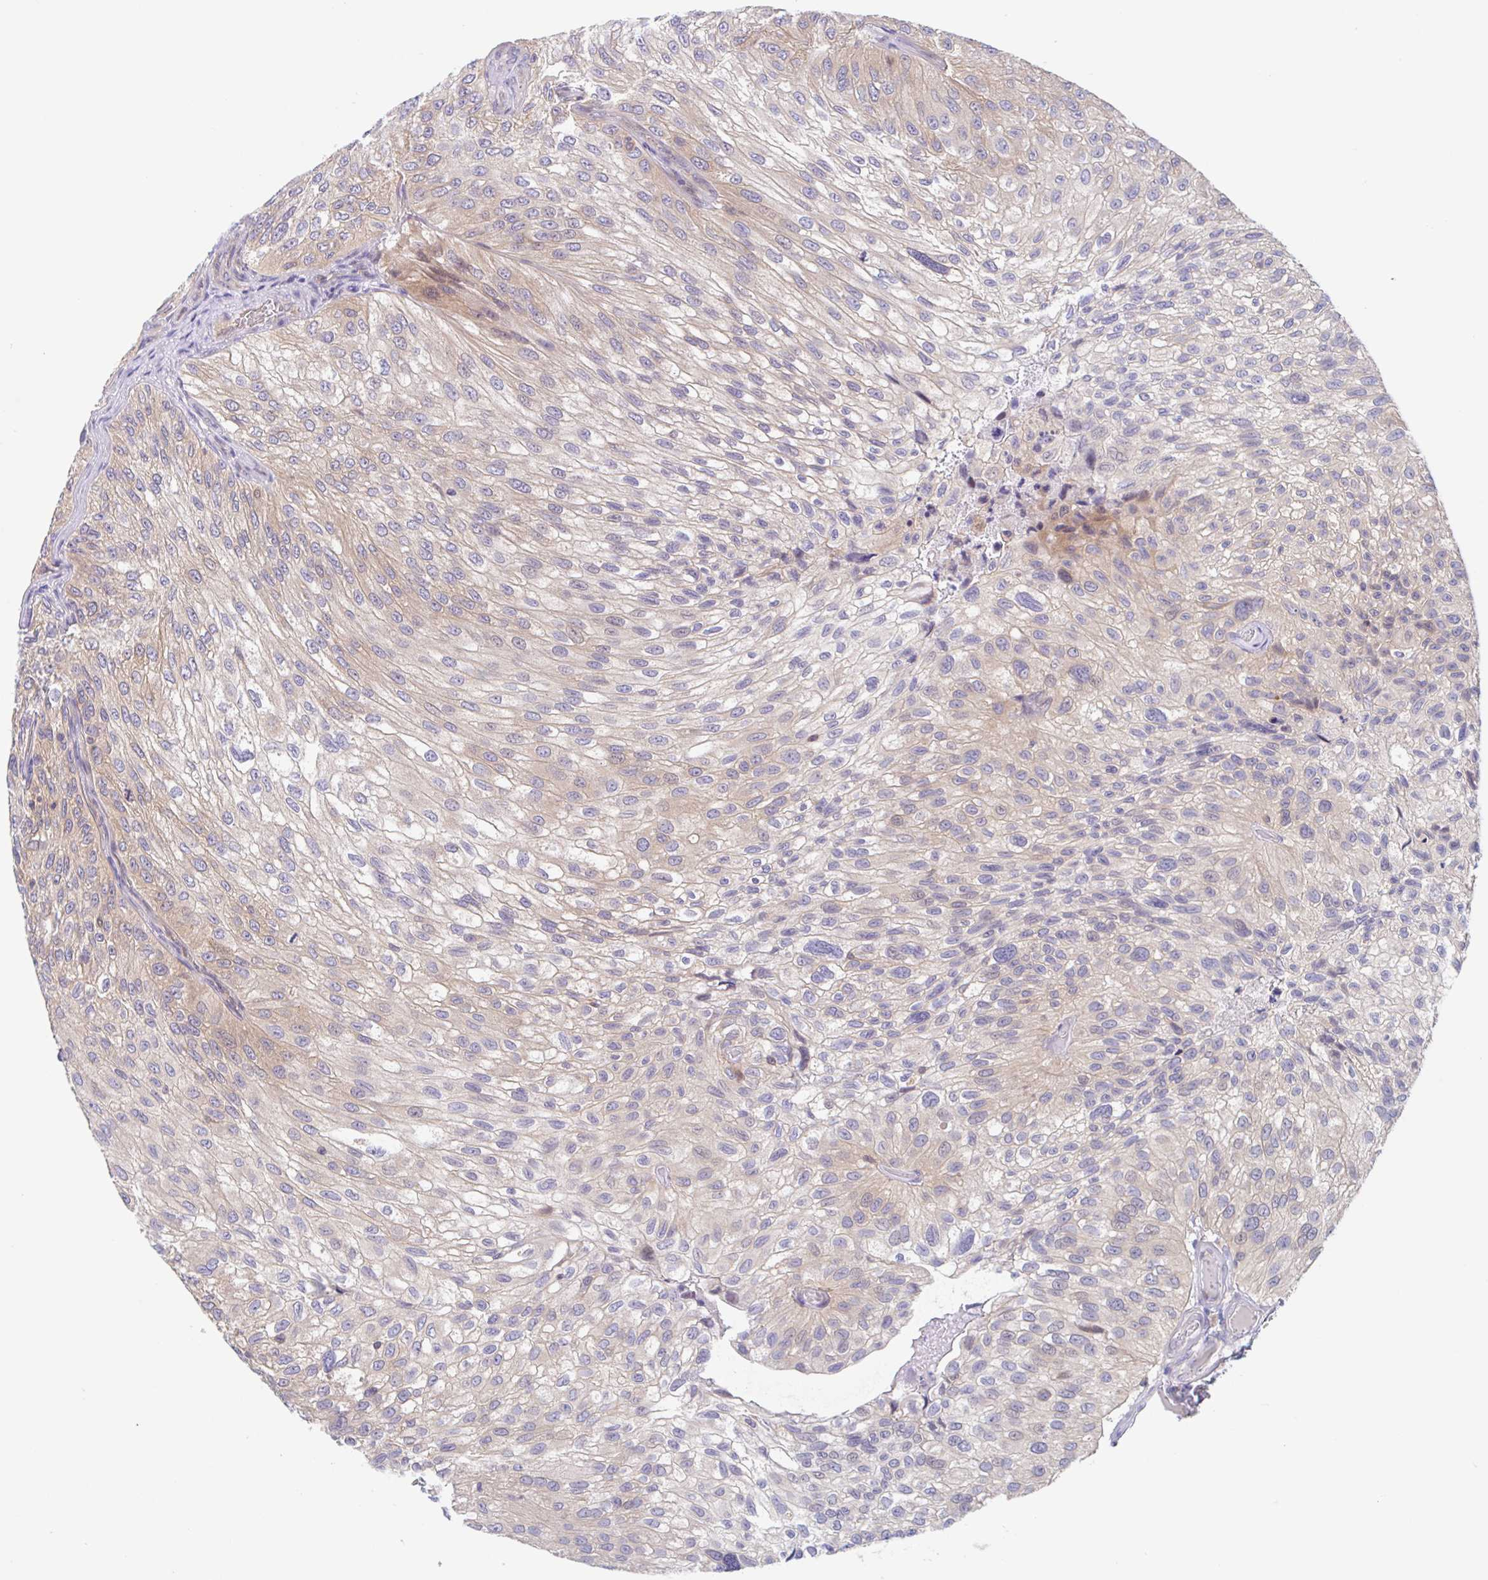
{"staining": {"intensity": "weak", "quantity": "25%-75%", "location": "cytoplasmic/membranous"}, "tissue": "urothelial cancer", "cell_type": "Tumor cells", "image_type": "cancer", "snomed": [{"axis": "morphology", "description": "Urothelial carcinoma, NOS"}, {"axis": "topography", "description": "Urinary bladder"}], "caption": "Transitional cell carcinoma tissue reveals weak cytoplasmic/membranous staining in approximately 25%-75% of tumor cells The staining was performed using DAB (3,3'-diaminobenzidine), with brown indicating positive protein expression. Nuclei are stained blue with hematoxylin.", "gene": "TMEM86A", "patient": {"sex": "male", "age": 87}}